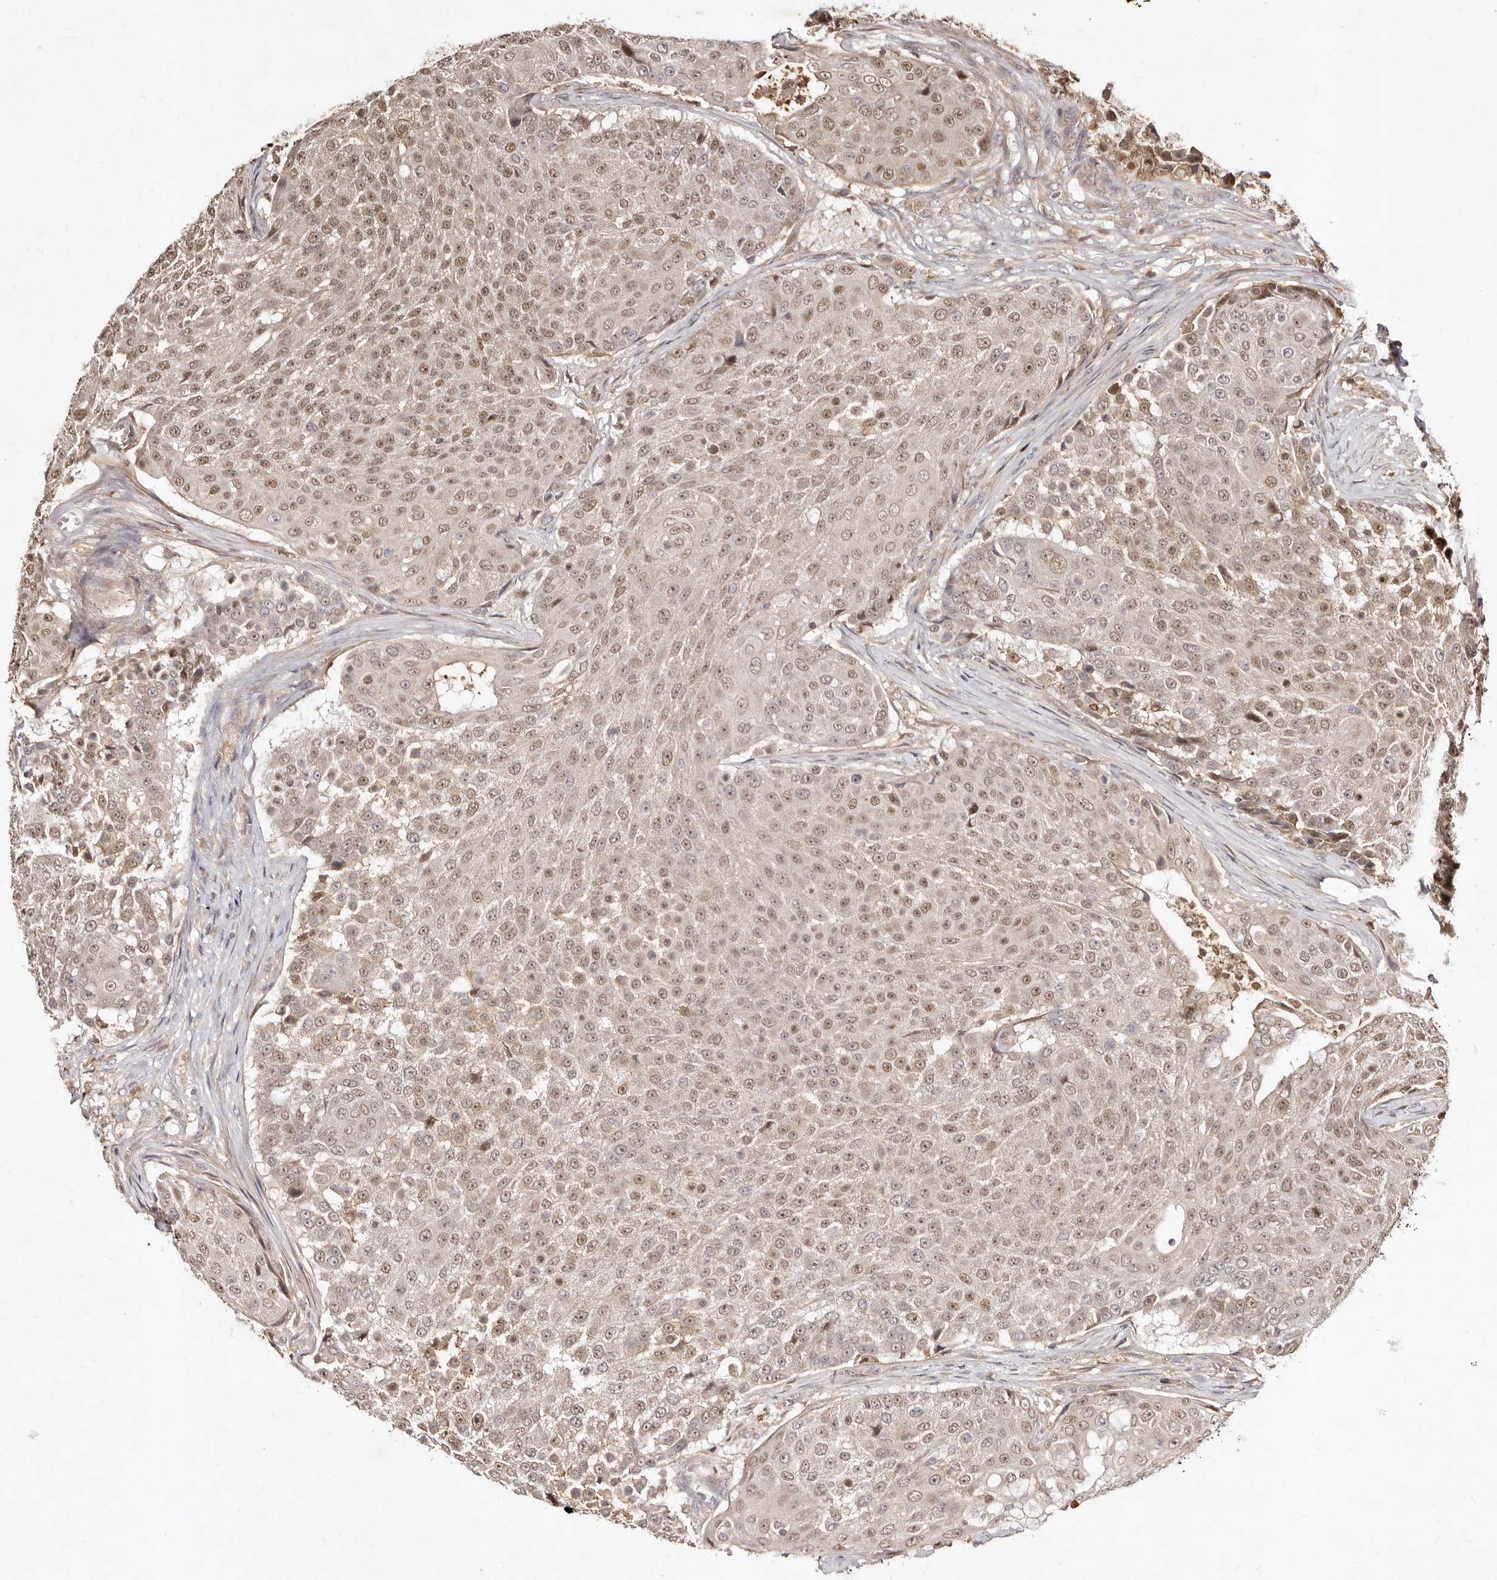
{"staining": {"intensity": "moderate", "quantity": ">75%", "location": "nuclear"}, "tissue": "urothelial cancer", "cell_type": "Tumor cells", "image_type": "cancer", "snomed": [{"axis": "morphology", "description": "Urothelial carcinoma, High grade"}, {"axis": "topography", "description": "Urinary bladder"}], "caption": "Immunohistochemical staining of urothelial carcinoma (high-grade) exhibits medium levels of moderate nuclear expression in about >75% of tumor cells. (Stains: DAB (3,3'-diaminobenzidine) in brown, nuclei in blue, Microscopy: brightfield microscopy at high magnification).", "gene": "LCORL", "patient": {"sex": "female", "age": 63}}